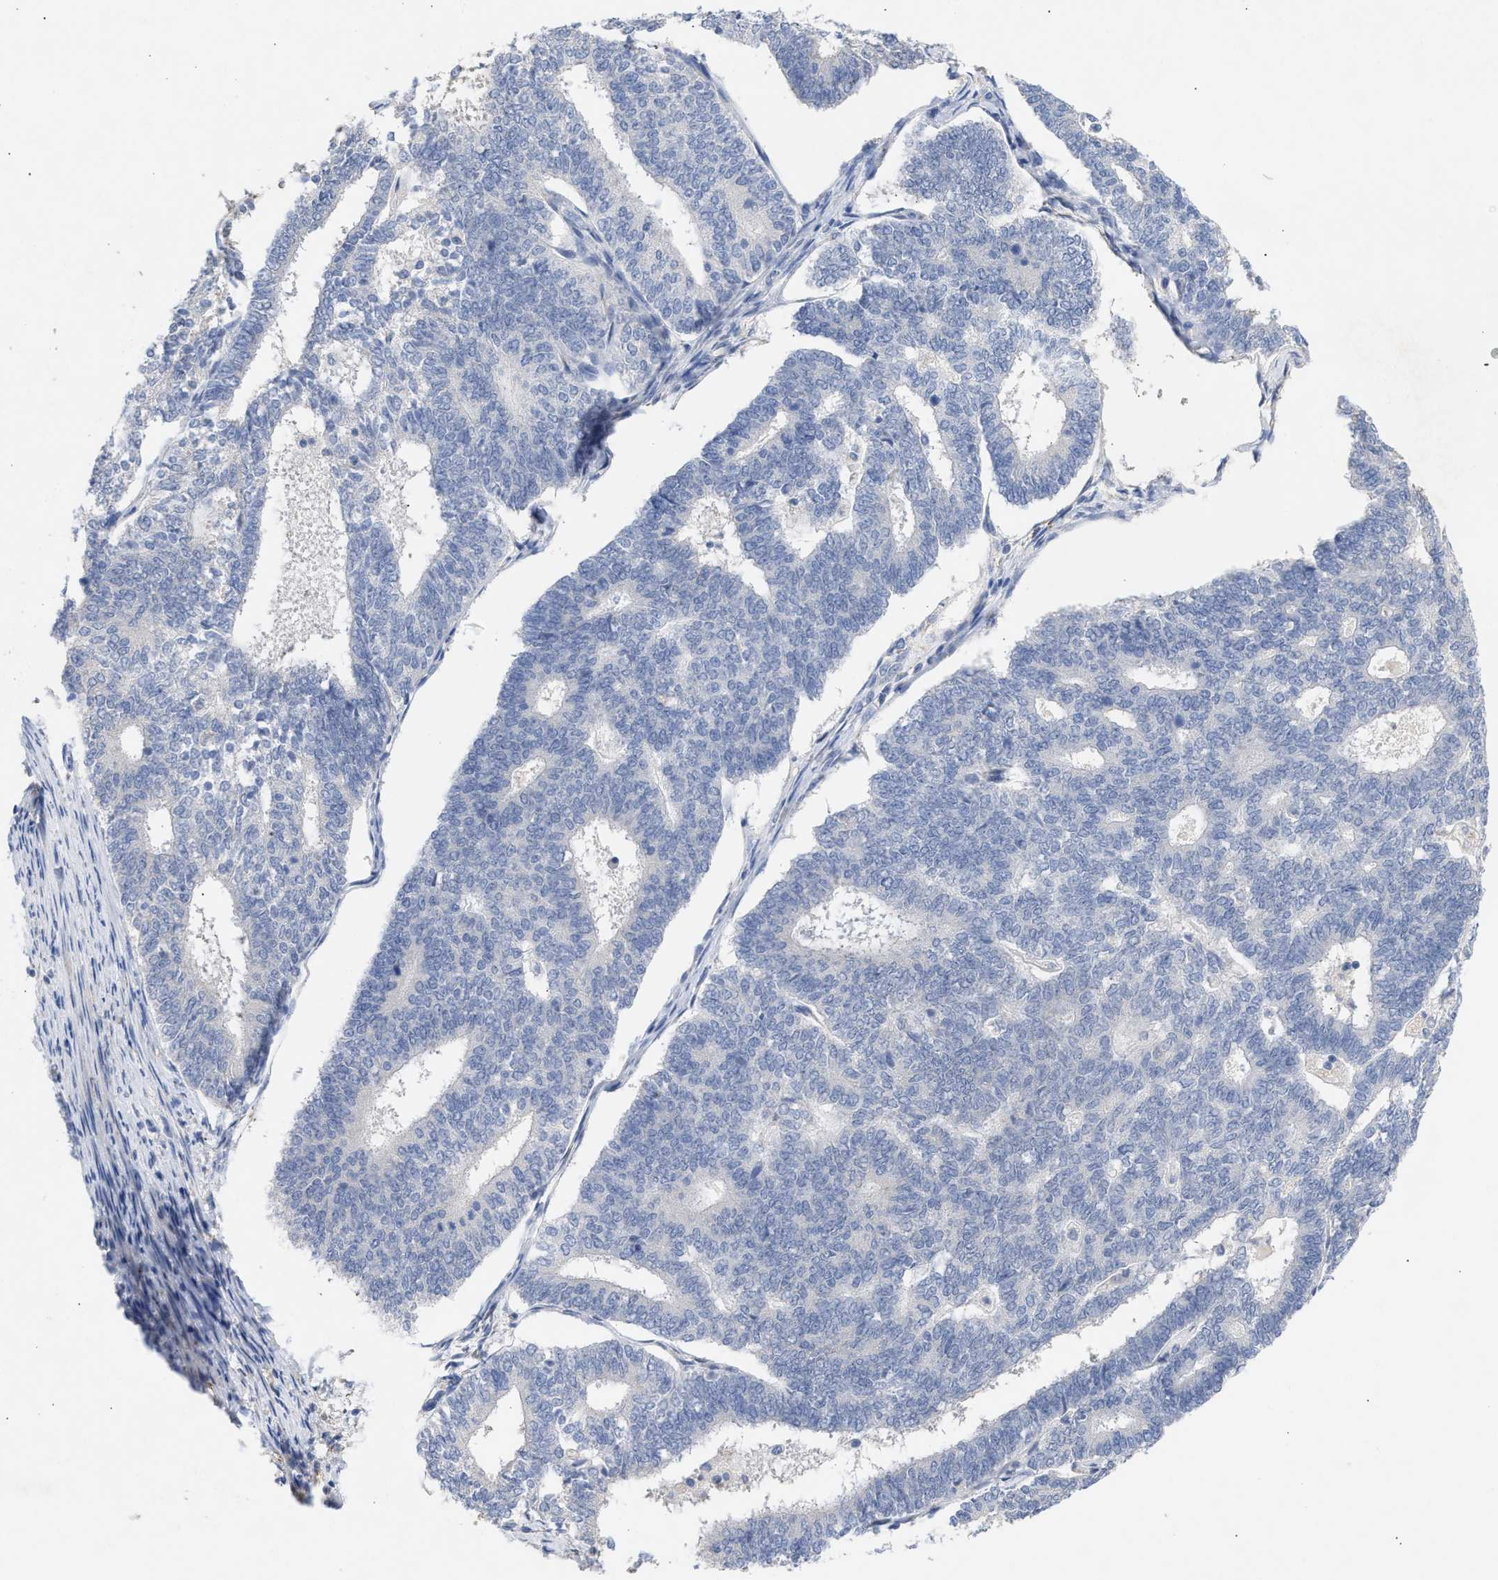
{"staining": {"intensity": "negative", "quantity": "none", "location": "none"}, "tissue": "endometrial cancer", "cell_type": "Tumor cells", "image_type": "cancer", "snomed": [{"axis": "morphology", "description": "Adenocarcinoma, NOS"}, {"axis": "topography", "description": "Endometrium"}], "caption": "Adenocarcinoma (endometrial) was stained to show a protein in brown. There is no significant expression in tumor cells. (DAB (3,3'-diaminobenzidine) IHC with hematoxylin counter stain).", "gene": "SELENOM", "patient": {"sex": "female", "age": 70}}